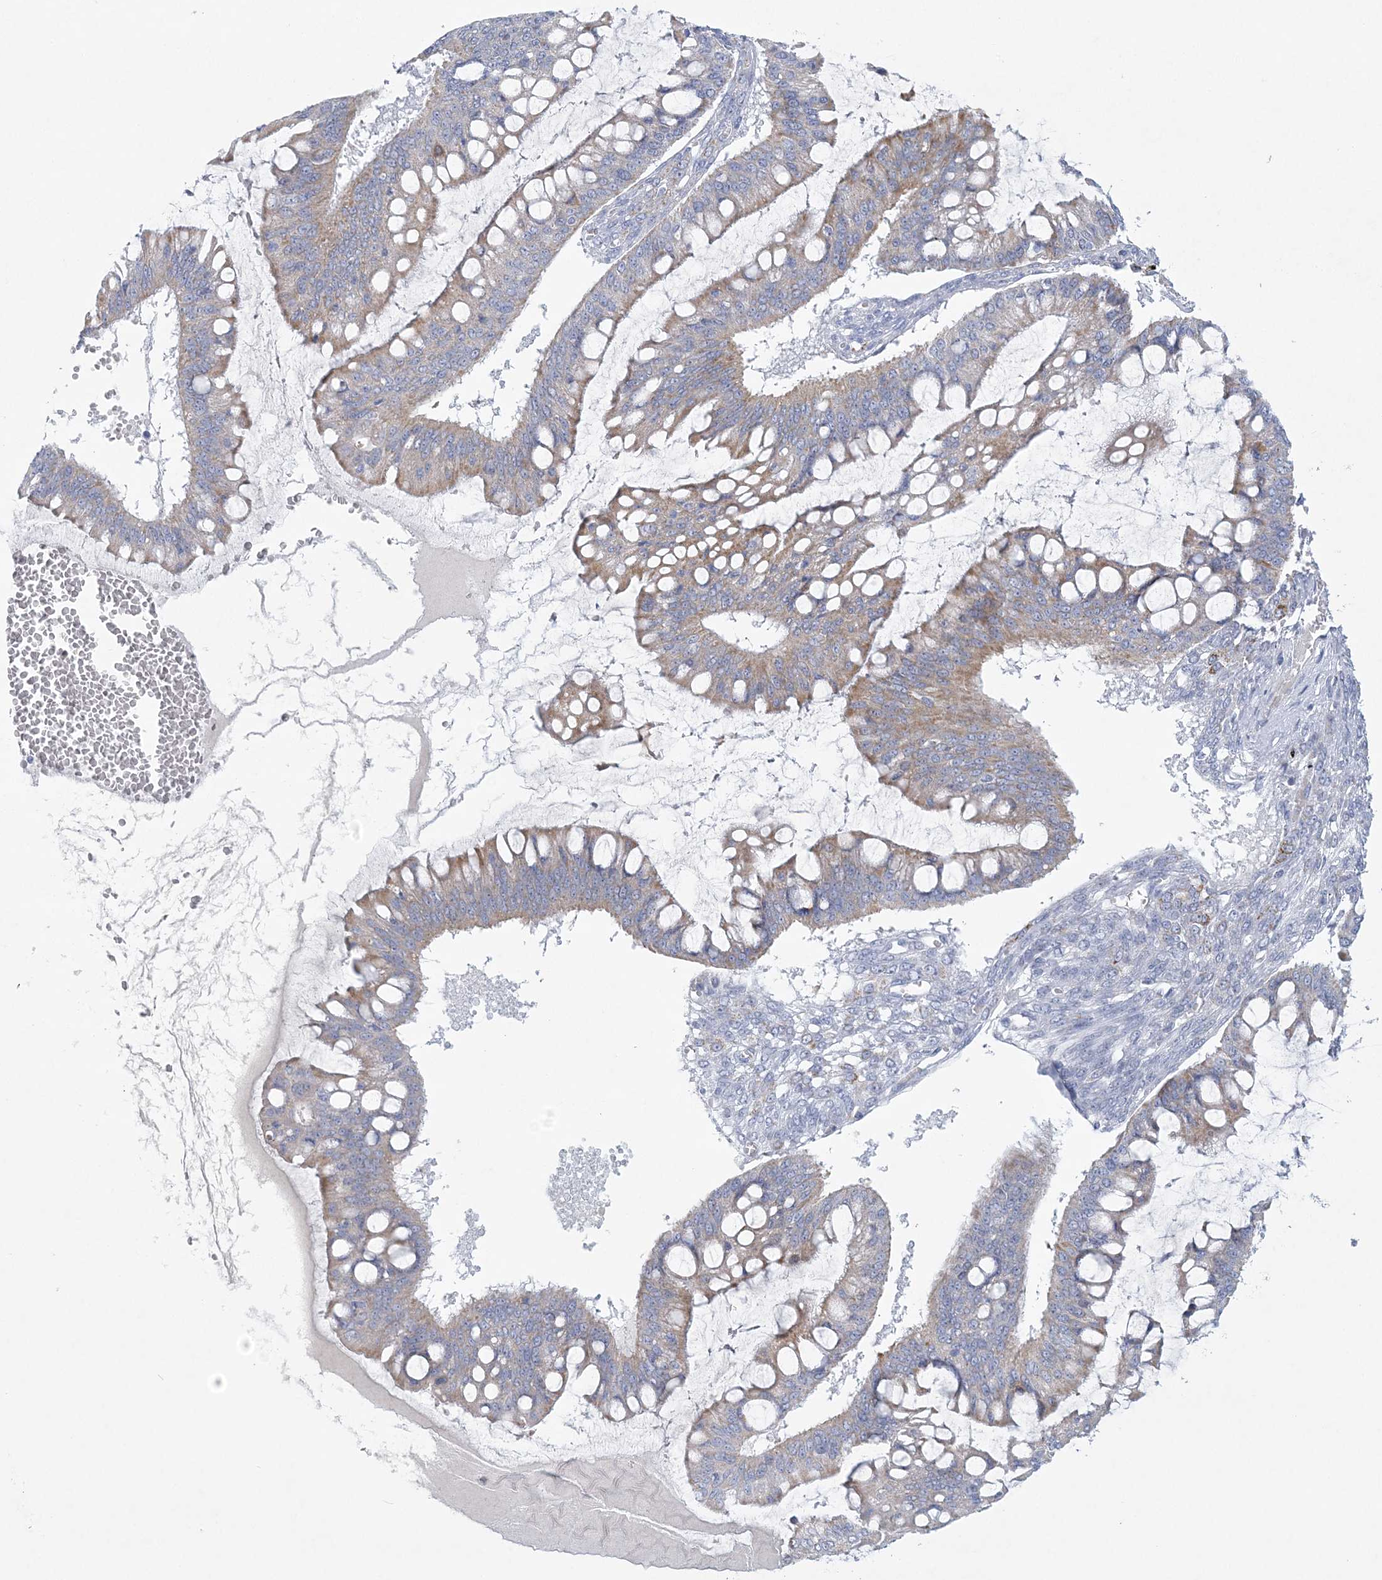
{"staining": {"intensity": "weak", "quantity": "25%-75%", "location": "cytoplasmic/membranous"}, "tissue": "ovarian cancer", "cell_type": "Tumor cells", "image_type": "cancer", "snomed": [{"axis": "morphology", "description": "Cystadenocarcinoma, mucinous, NOS"}, {"axis": "topography", "description": "Ovary"}], "caption": "Tumor cells exhibit weak cytoplasmic/membranous expression in approximately 25%-75% of cells in ovarian cancer (mucinous cystadenocarcinoma).", "gene": "NIPAL1", "patient": {"sex": "female", "age": 73}}